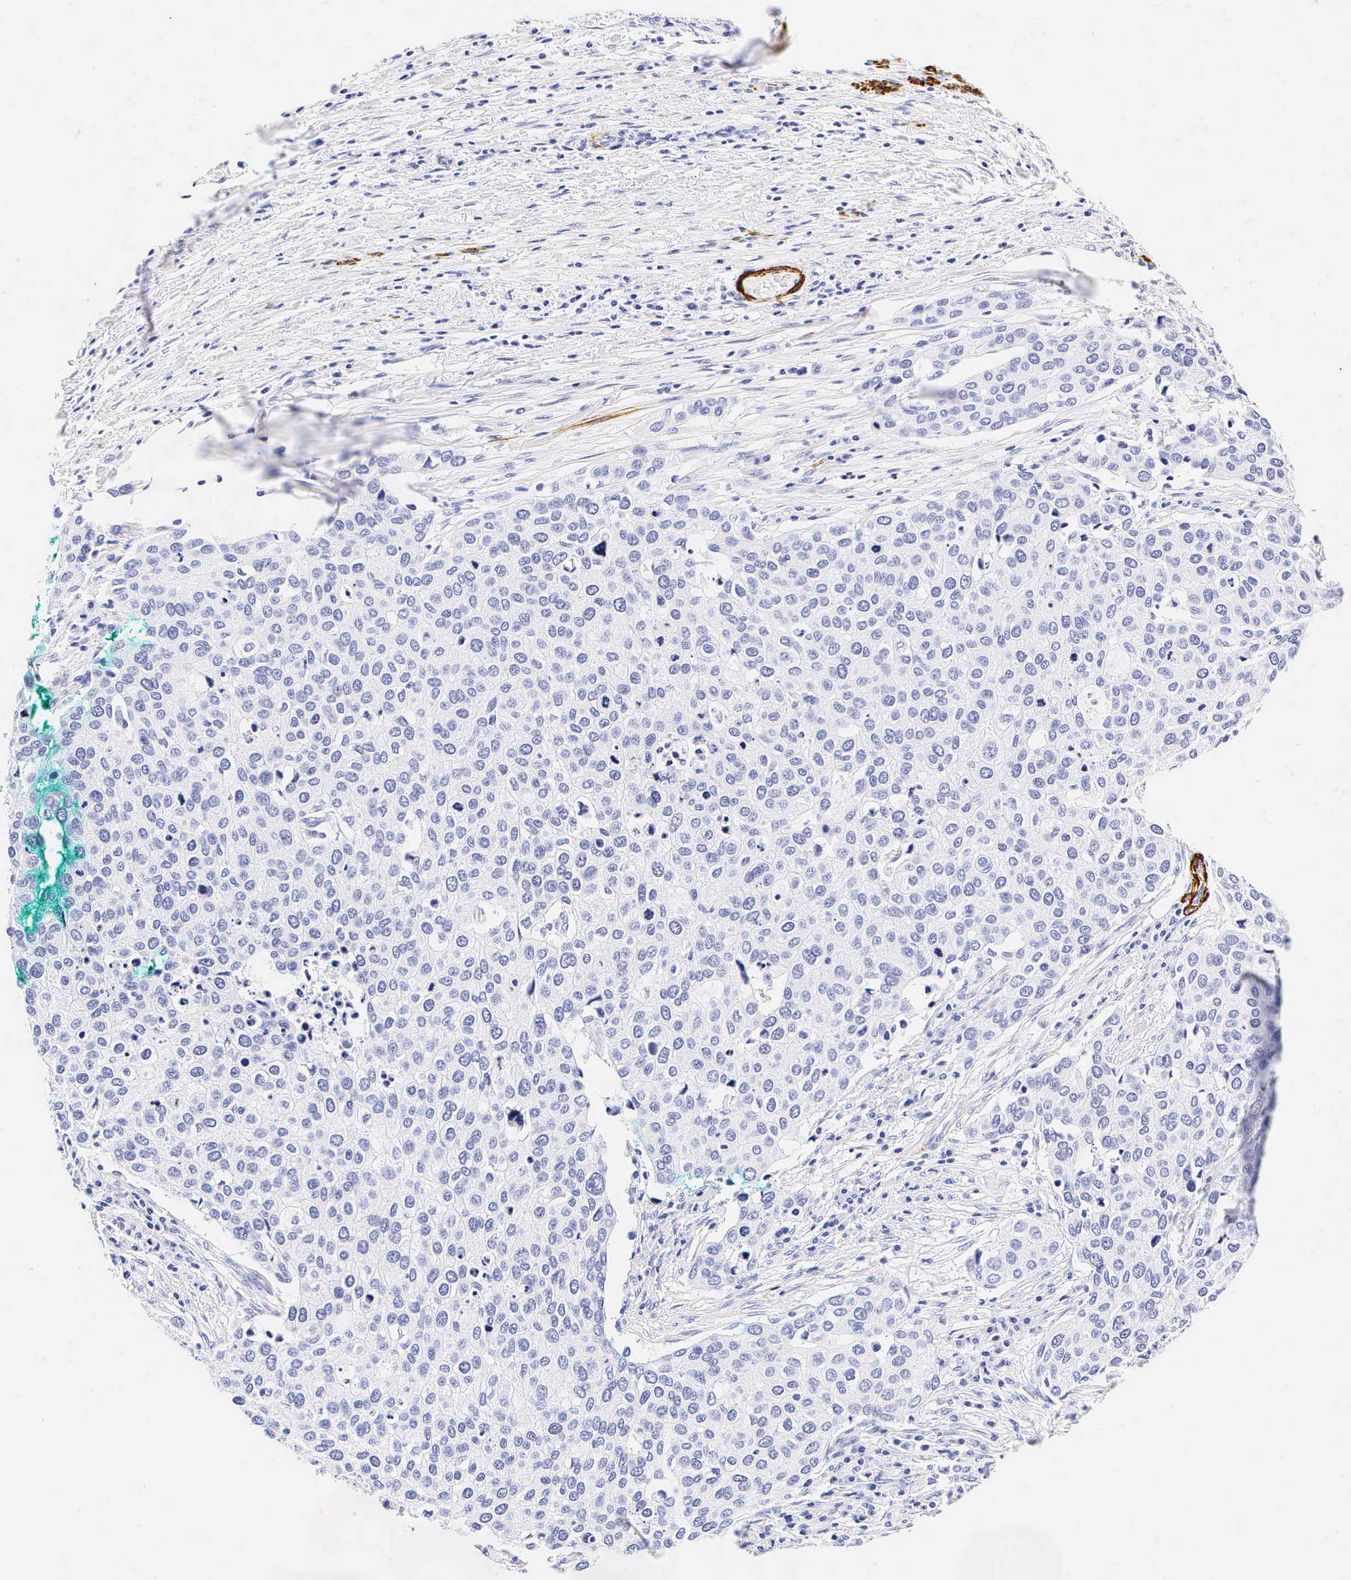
{"staining": {"intensity": "negative", "quantity": "none", "location": "none"}, "tissue": "cervical cancer", "cell_type": "Tumor cells", "image_type": "cancer", "snomed": [{"axis": "morphology", "description": "Squamous cell carcinoma, NOS"}, {"axis": "topography", "description": "Cervix"}], "caption": "This histopathology image is of squamous cell carcinoma (cervical) stained with immunohistochemistry to label a protein in brown with the nuclei are counter-stained blue. There is no expression in tumor cells.", "gene": "CALD1", "patient": {"sex": "female", "age": 54}}